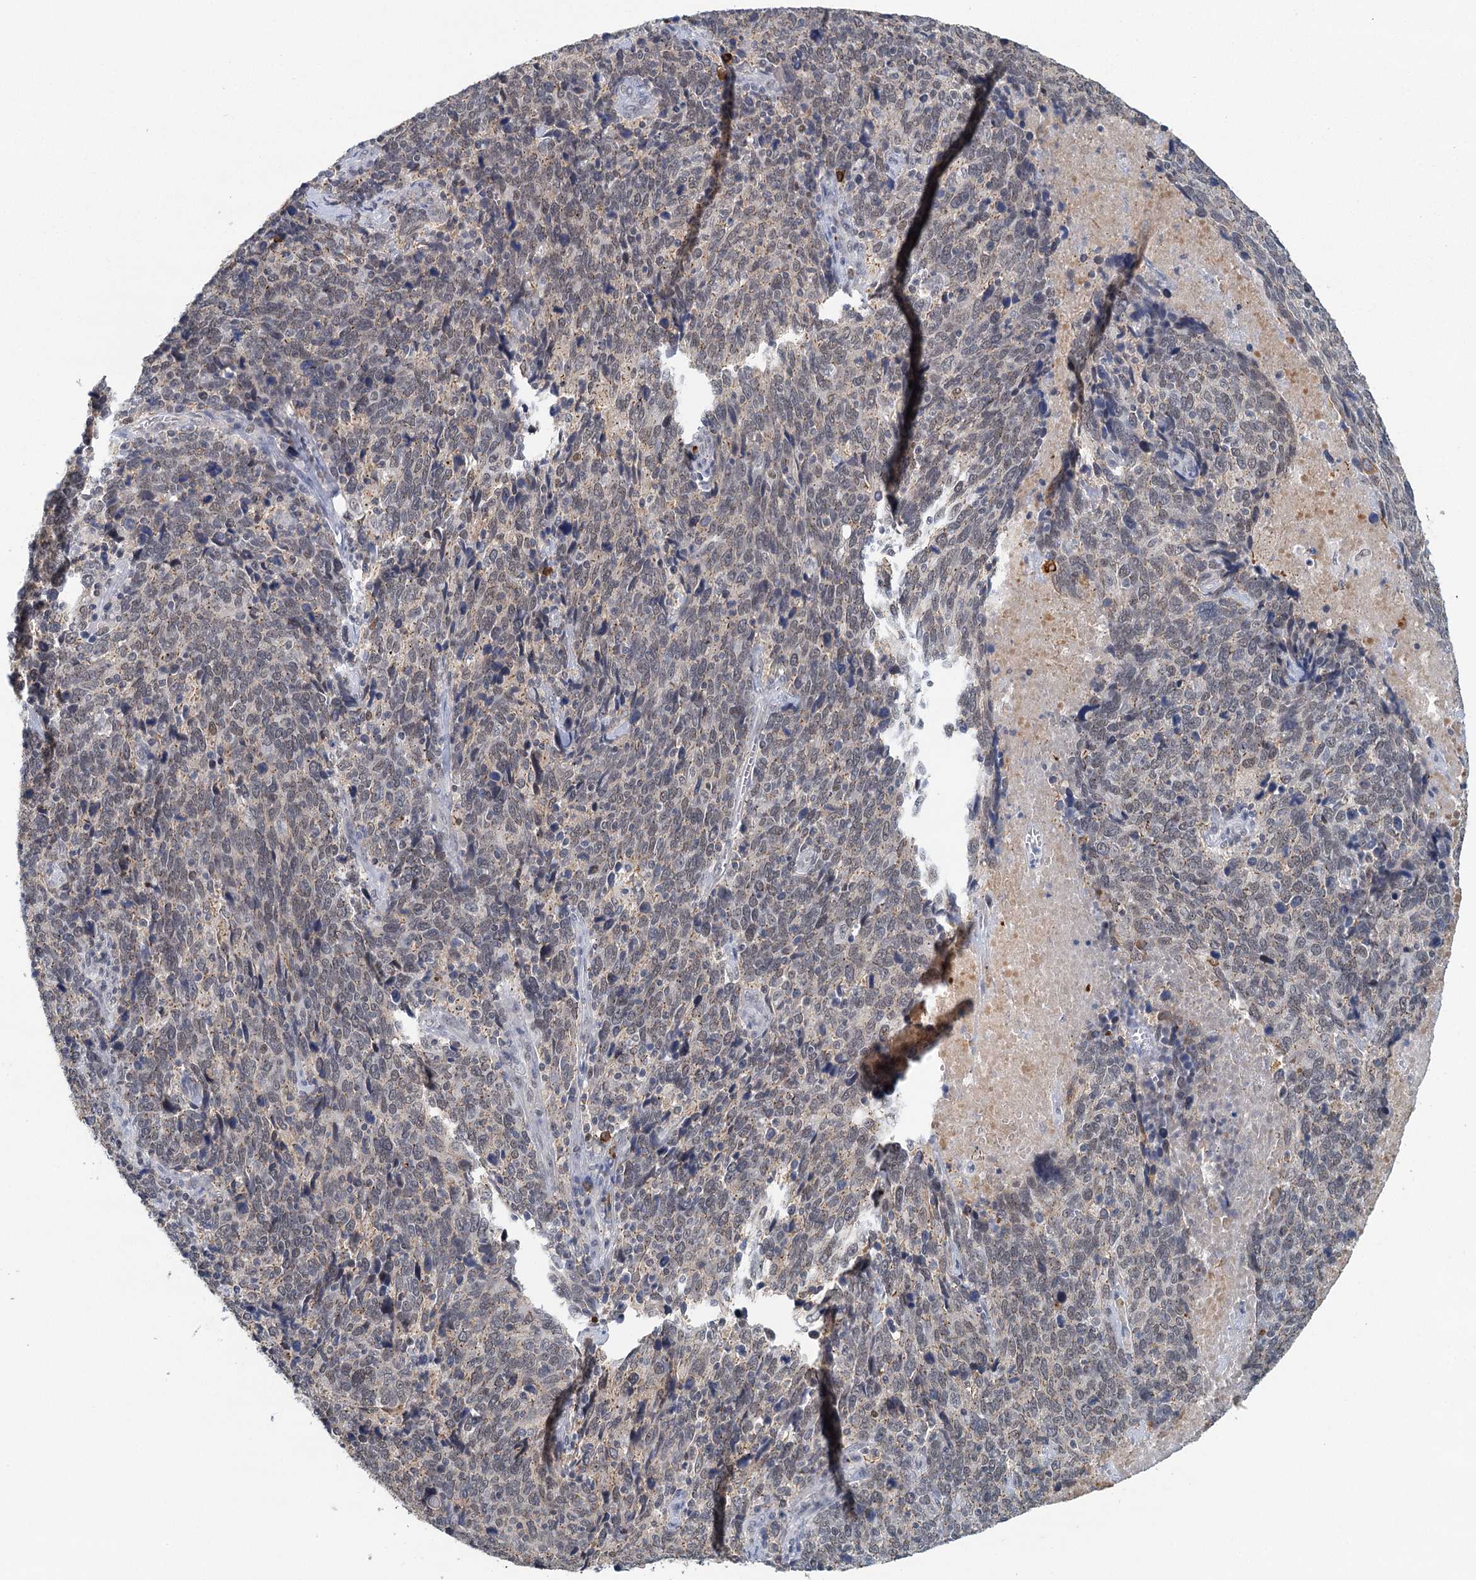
{"staining": {"intensity": "weak", "quantity": "25%-75%", "location": "cytoplasmic/membranous,nuclear"}, "tissue": "cervical cancer", "cell_type": "Tumor cells", "image_type": "cancer", "snomed": [{"axis": "morphology", "description": "Squamous cell carcinoma, NOS"}, {"axis": "topography", "description": "Cervix"}], "caption": "DAB immunohistochemical staining of human cervical squamous cell carcinoma reveals weak cytoplasmic/membranous and nuclear protein staining in about 25%-75% of tumor cells.", "gene": "GPATCH11", "patient": {"sex": "female", "age": 41}}